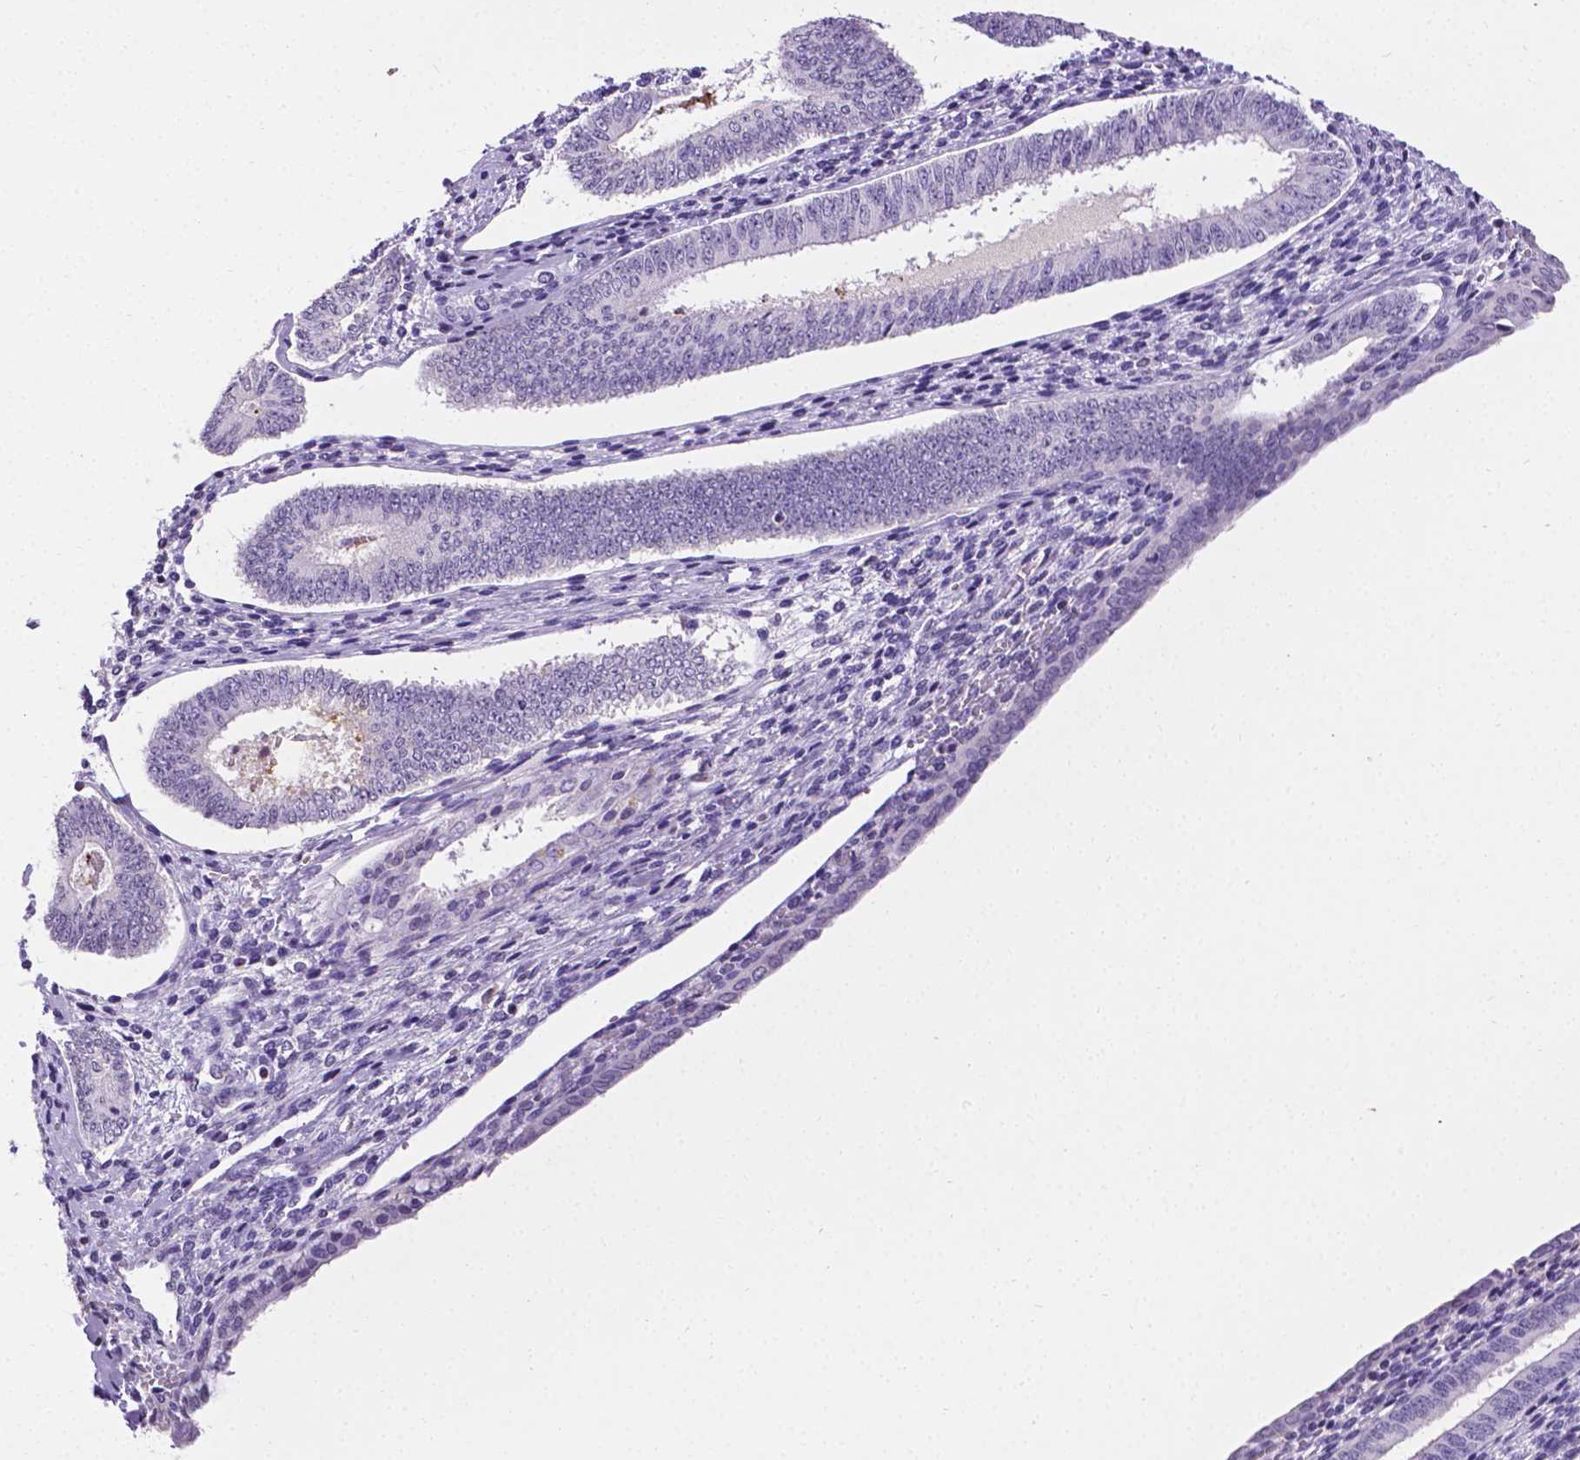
{"staining": {"intensity": "negative", "quantity": "none", "location": "none"}, "tissue": "cervical cancer", "cell_type": "Tumor cells", "image_type": "cancer", "snomed": [{"axis": "morphology", "description": "Squamous cell carcinoma, NOS"}, {"axis": "topography", "description": "Cervix"}], "caption": "Tumor cells are negative for brown protein staining in squamous cell carcinoma (cervical). Brightfield microscopy of IHC stained with DAB (3,3'-diaminobenzidine) (brown) and hematoxylin (blue), captured at high magnification.", "gene": "APOE", "patient": {"sex": "female", "age": 59}}